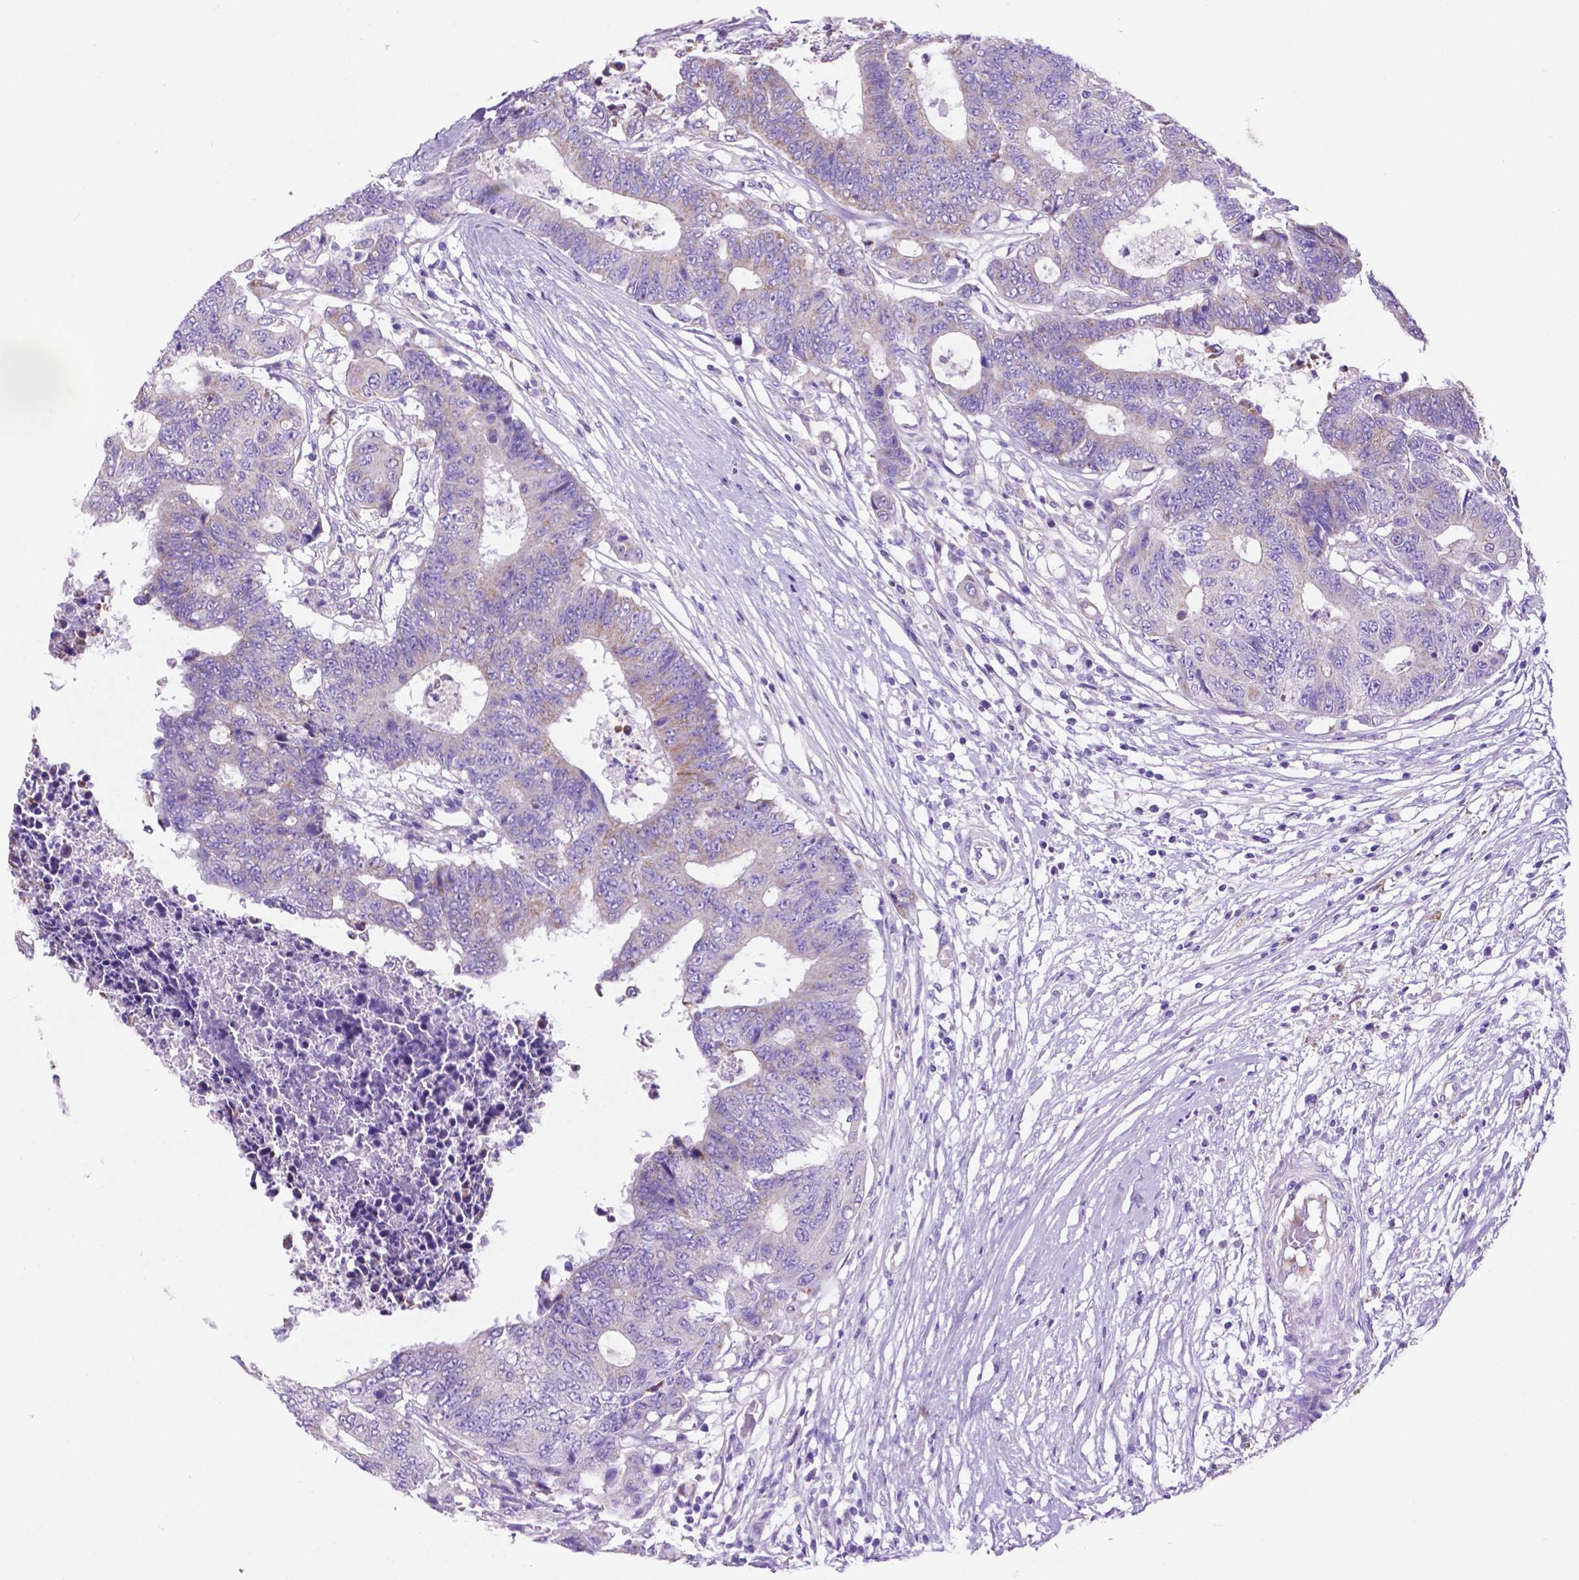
{"staining": {"intensity": "negative", "quantity": "none", "location": "none"}, "tissue": "colorectal cancer", "cell_type": "Tumor cells", "image_type": "cancer", "snomed": [{"axis": "morphology", "description": "Adenocarcinoma, NOS"}, {"axis": "topography", "description": "Colon"}], "caption": "Adenocarcinoma (colorectal) was stained to show a protein in brown. There is no significant expression in tumor cells.", "gene": "TMEM121B", "patient": {"sex": "female", "age": 48}}